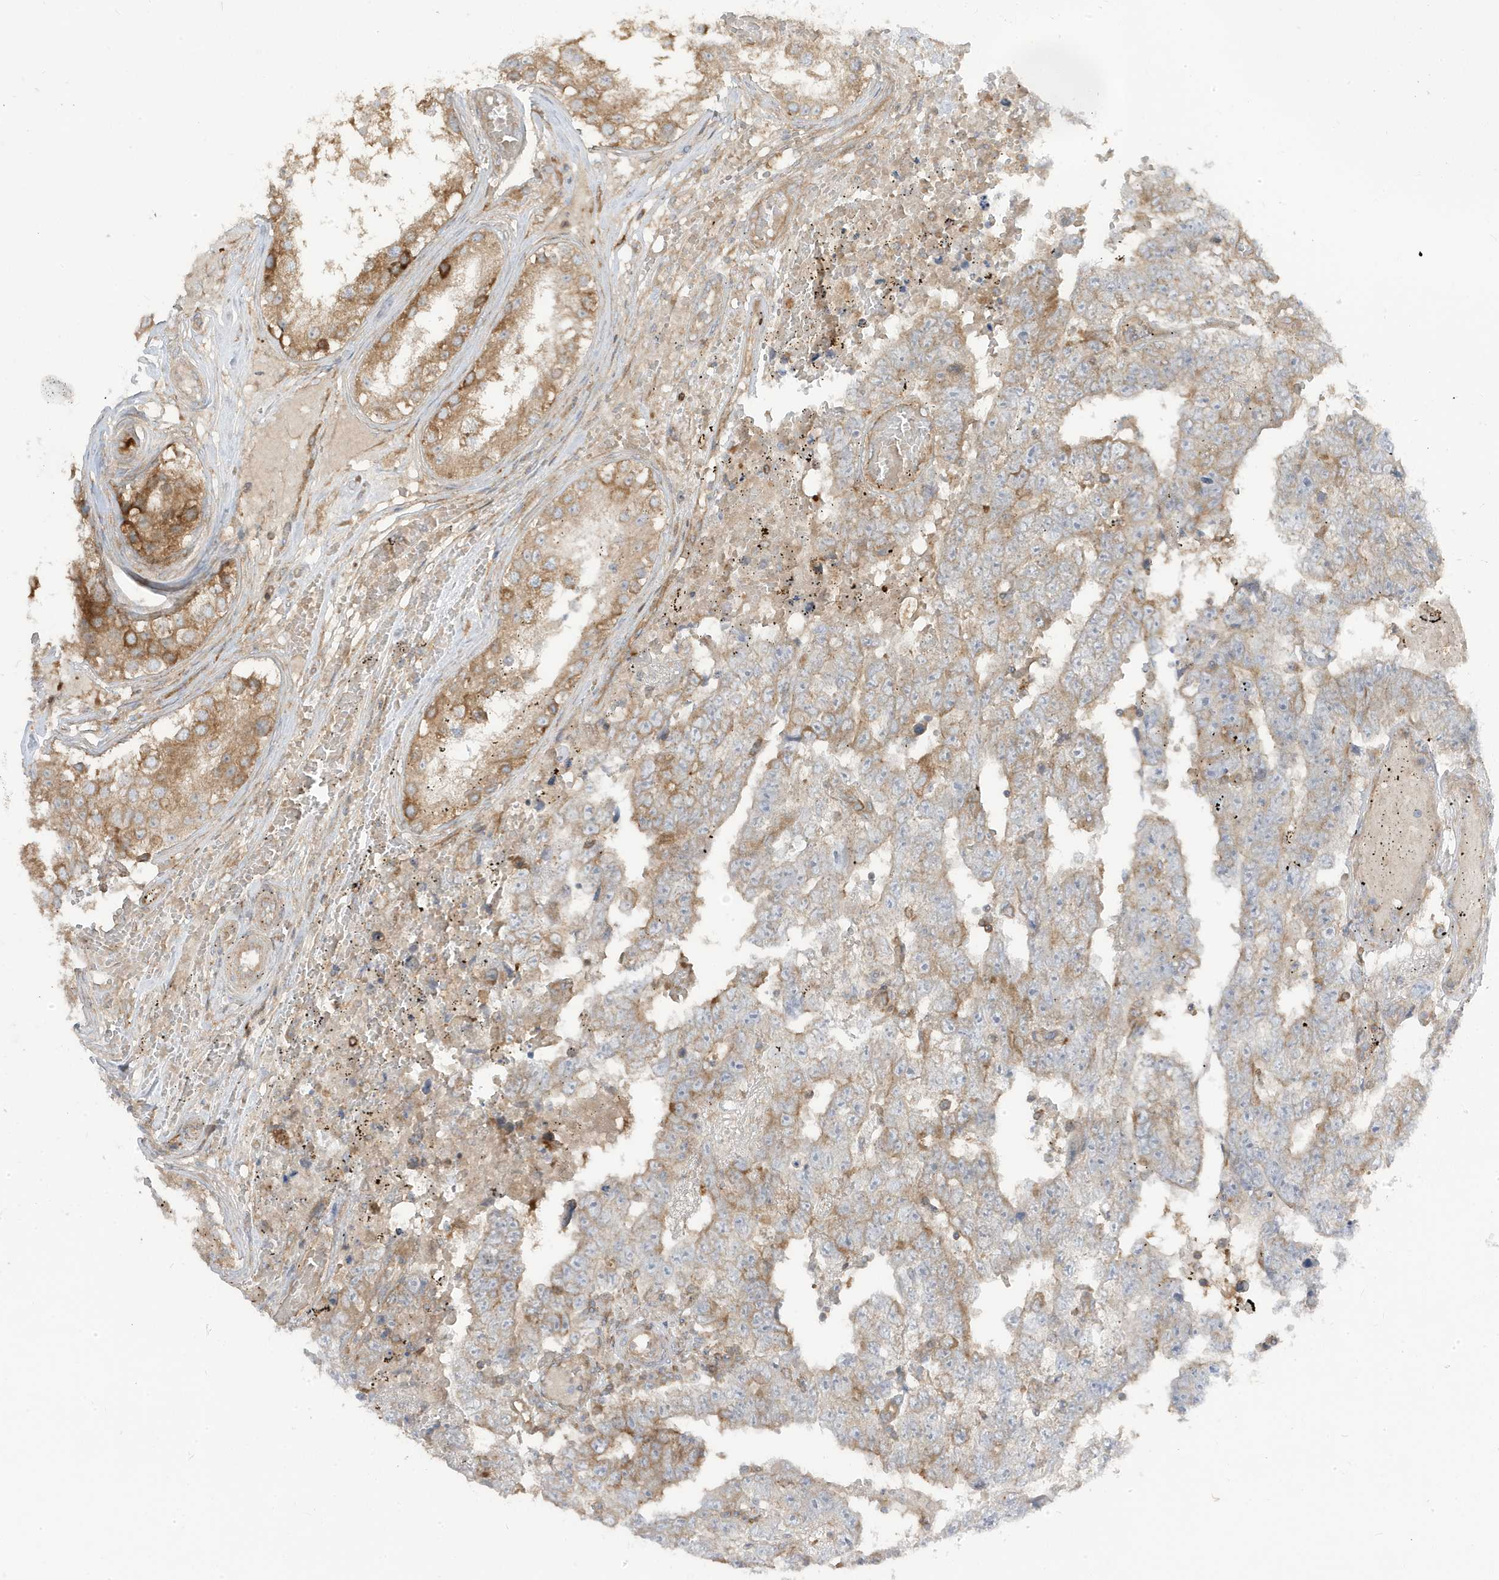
{"staining": {"intensity": "weak", "quantity": "25%-75%", "location": "cytoplasmic/membranous"}, "tissue": "testis cancer", "cell_type": "Tumor cells", "image_type": "cancer", "snomed": [{"axis": "morphology", "description": "Carcinoma, Embryonal, NOS"}, {"axis": "topography", "description": "Testis"}], "caption": "This is a photomicrograph of immunohistochemistry staining of testis cancer, which shows weak staining in the cytoplasmic/membranous of tumor cells.", "gene": "STAM", "patient": {"sex": "male", "age": 25}}